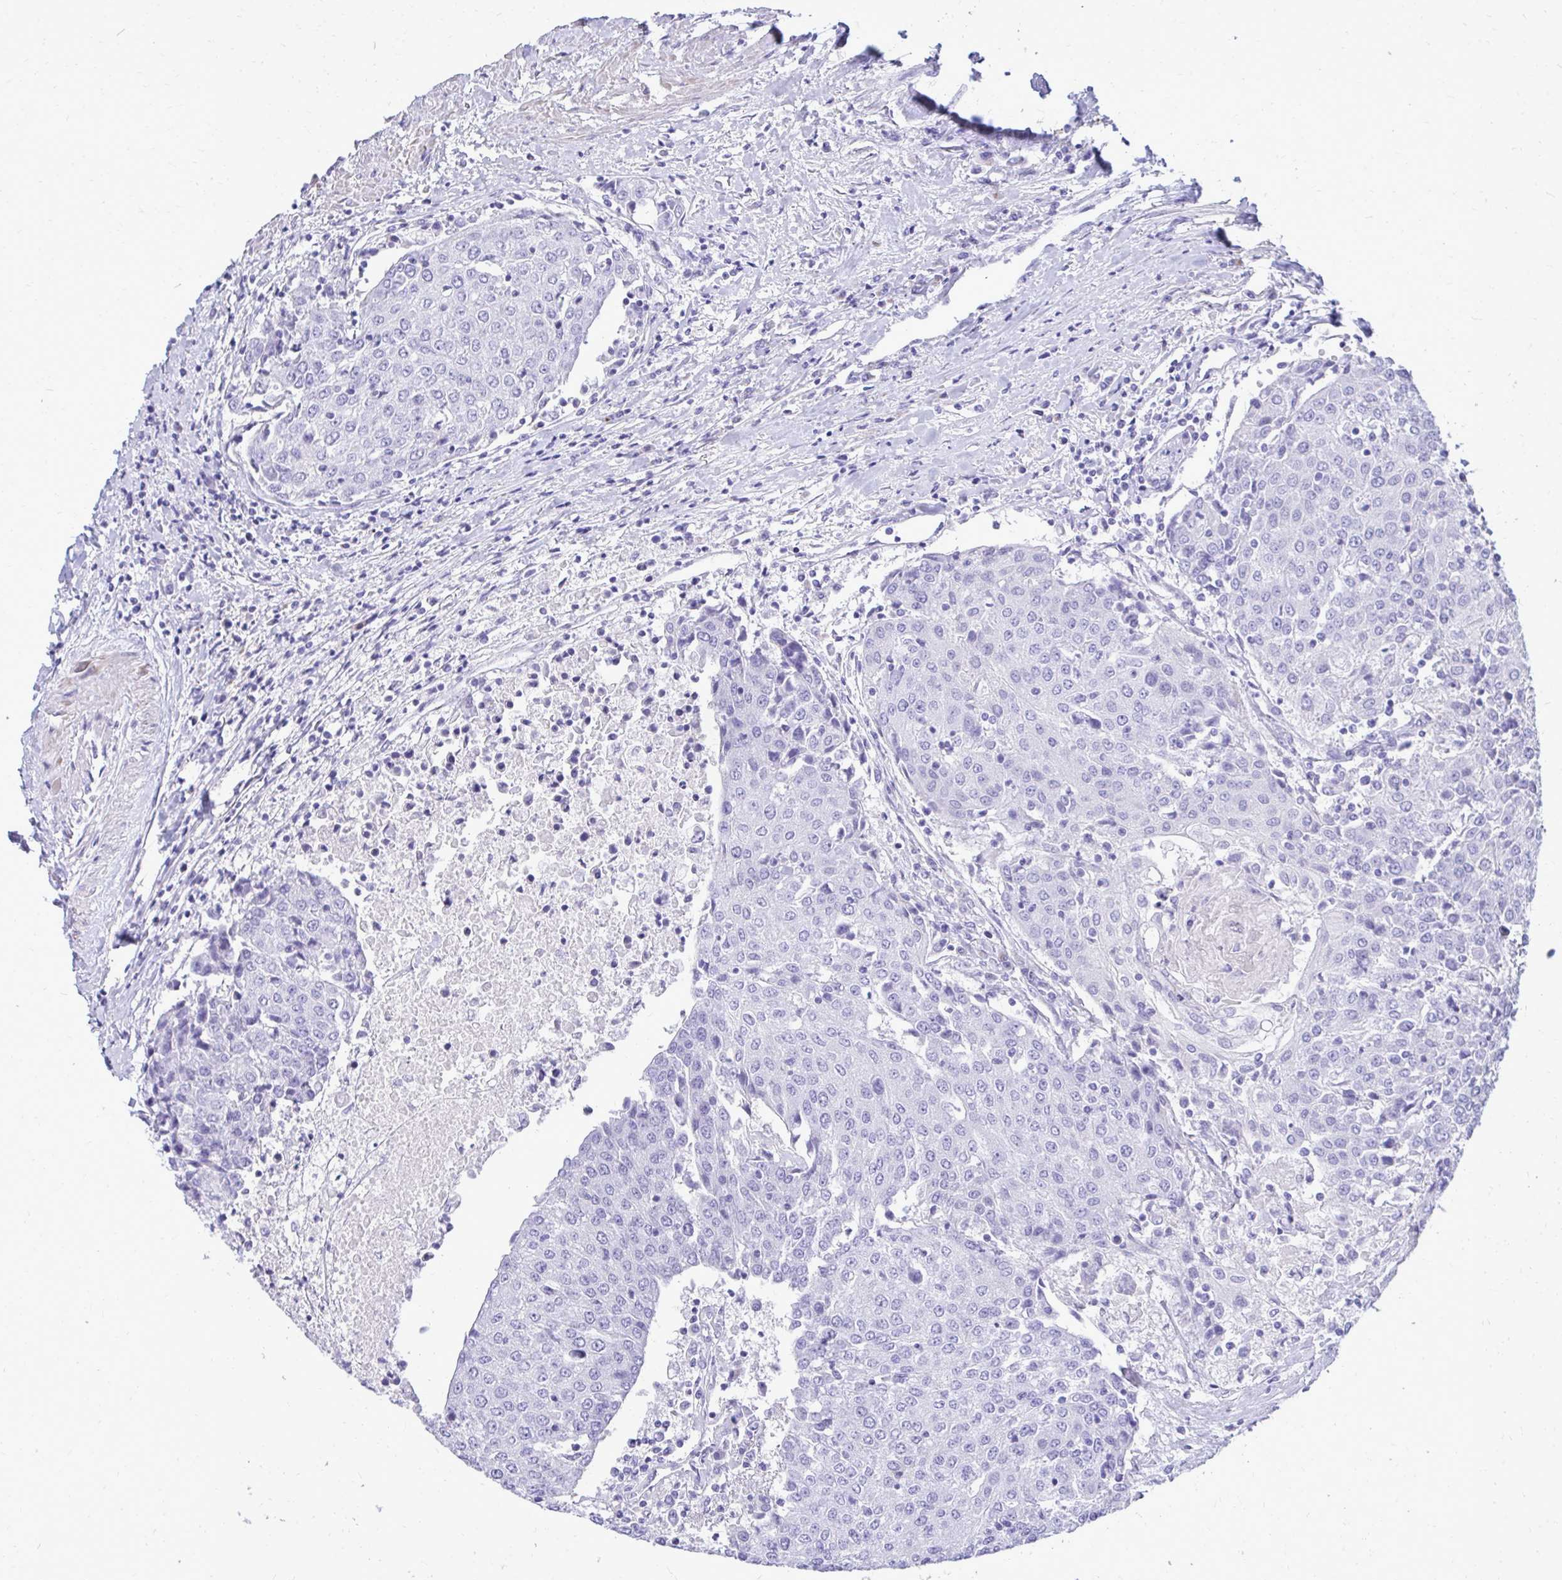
{"staining": {"intensity": "negative", "quantity": "none", "location": "none"}, "tissue": "urothelial cancer", "cell_type": "Tumor cells", "image_type": "cancer", "snomed": [{"axis": "morphology", "description": "Urothelial carcinoma, High grade"}, {"axis": "topography", "description": "Urinary bladder"}], "caption": "Immunohistochemistry photomicrograph of neoplastic tissue: urothelial cancer stained with DAB (3,3'-diaminobenzidine) reveals no significant protein expression in tumor cells.", "gene": "ANKDD1B", "patient": {"sex": "female", "age": 85}}